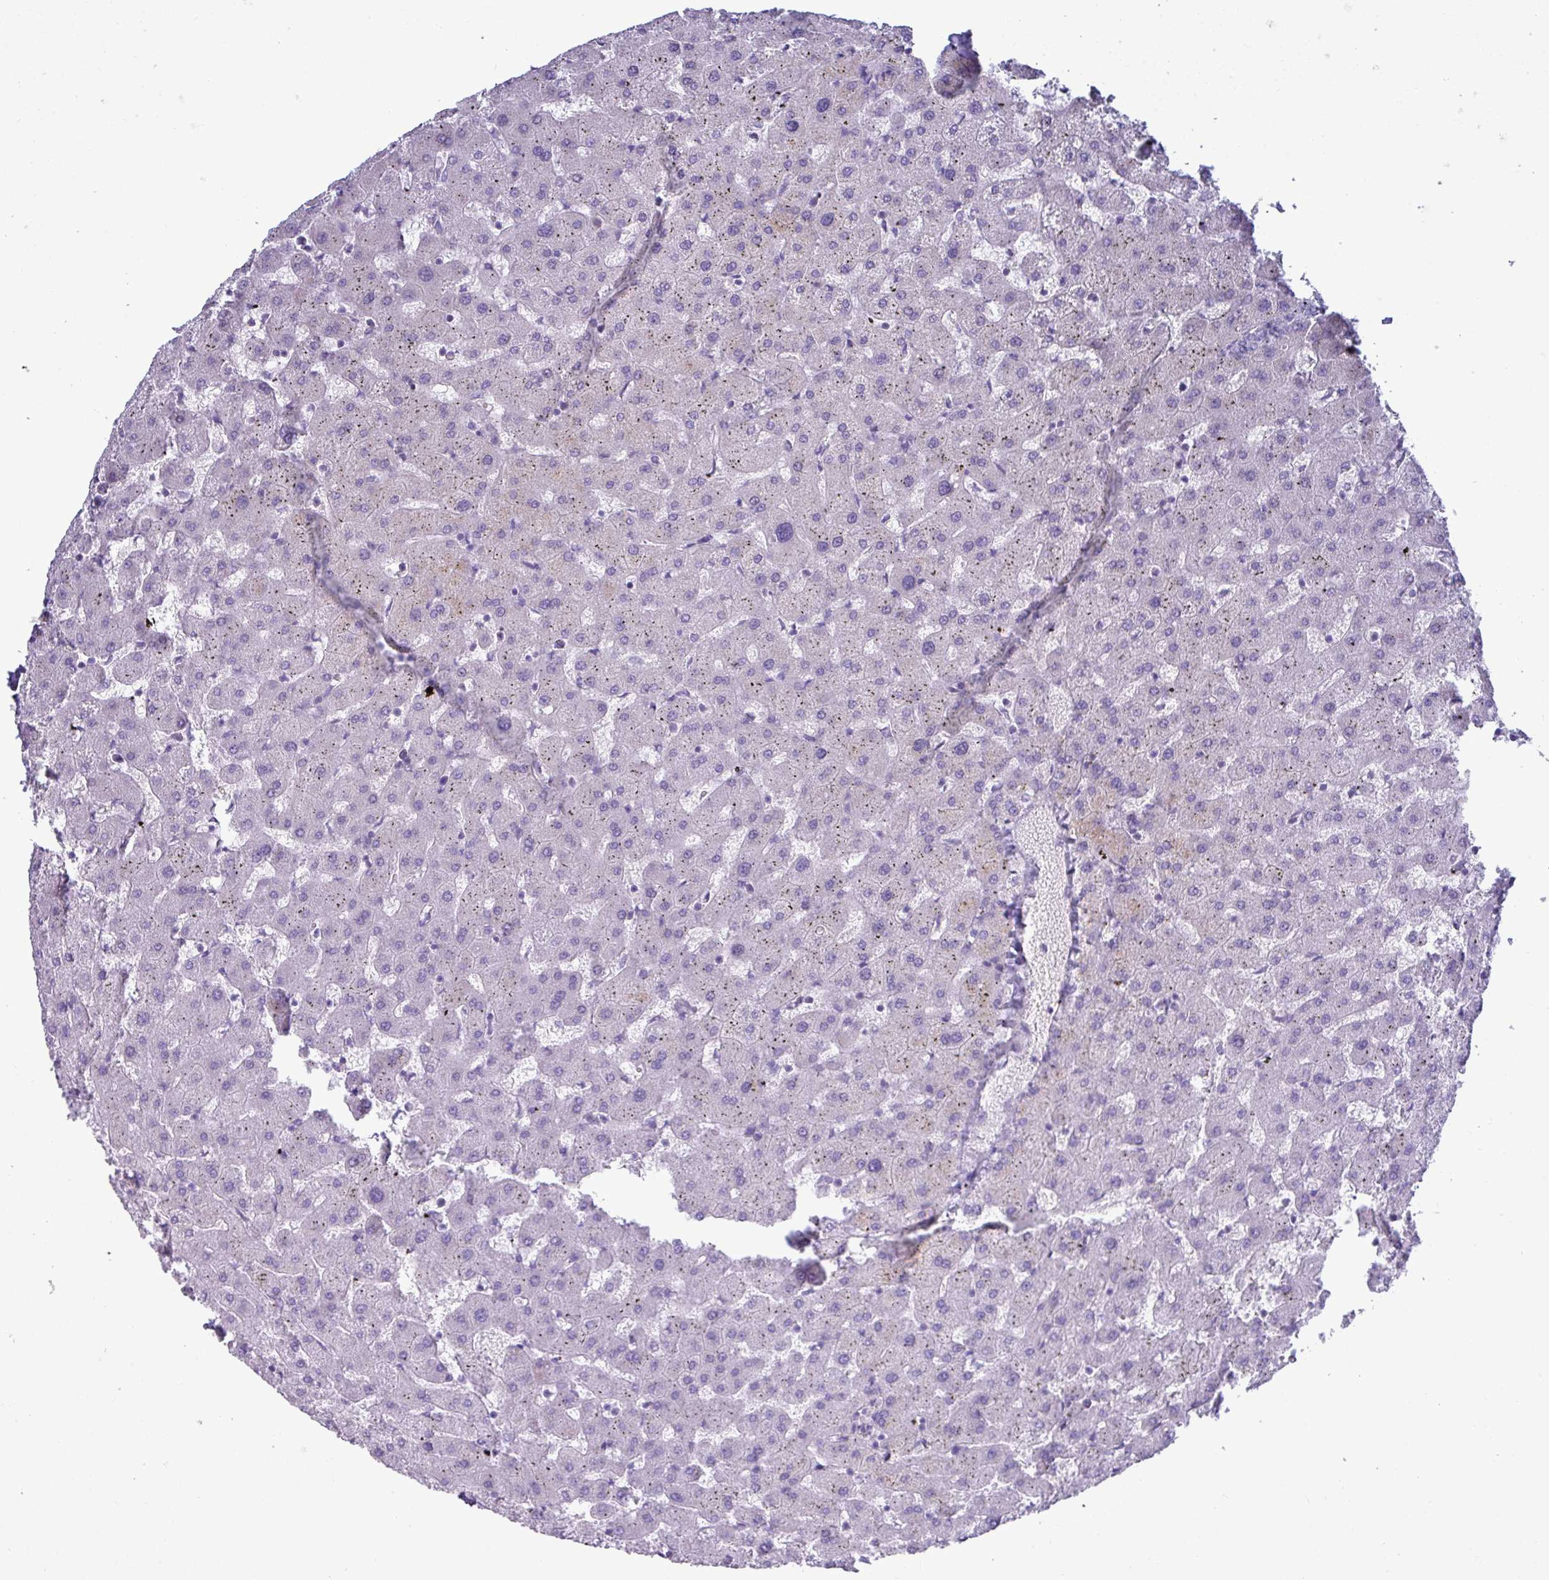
{"staining": {"intensity": "negative", "quantity": "none", "location": "none"}, "tissue": "liver", "cell_type": "Cholangiocytes", "image_type": "normal", "snomed": [{"axis": "morphology", "description": "Normal tissue, NOS"}, {"axis": "topography", "description": "Liver"}], "caption": "This is an immunohistochemistry photomicrograph of benign liver. There is no staining in cholangiocytes.", "gene": "TNFSF12", "patient": {"sex": "female", "age": 63}}